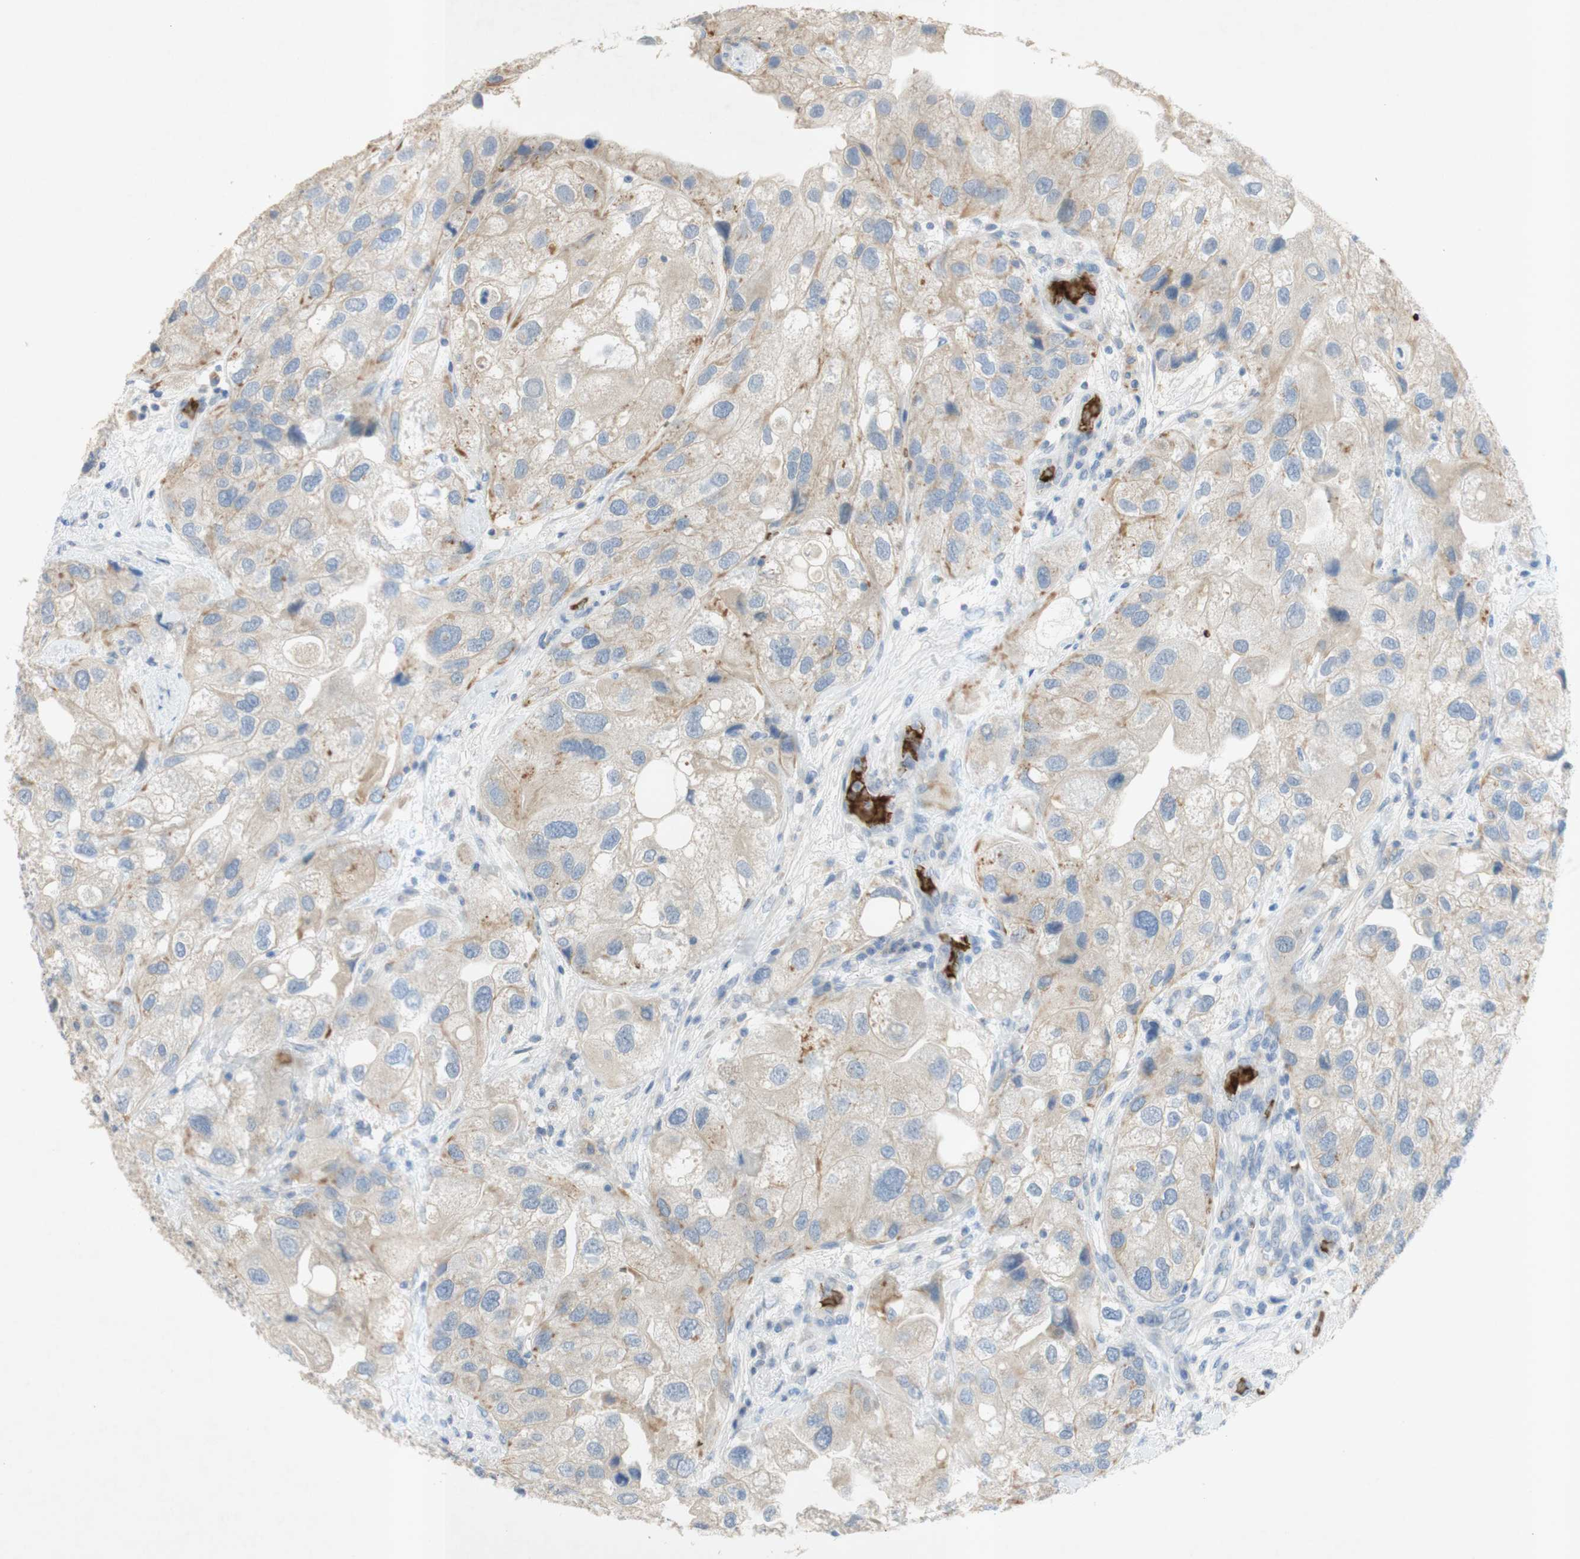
{"staining": {"intensity": "weak", "quantity": "25%-75%", "location": "cytoplasmic/membranous"}, "tissue": "urothelial cancer", "cell_type": "Tumor cells", "image_type": "cancer", "snomed": [{"axis": "morphology", "description": "Urothelial carcinoma, High grade"}, {"axis": "topography", "description": "Urinary bladder"}], "caption": "Immunohistochemical staining of urothelial cancer reveals weak cytoplasmic/membranous protein positivity in approximately 25%-75% of tumor cells.", "gene": "EPO", "patient": {"sex": "female", "age": 64}}